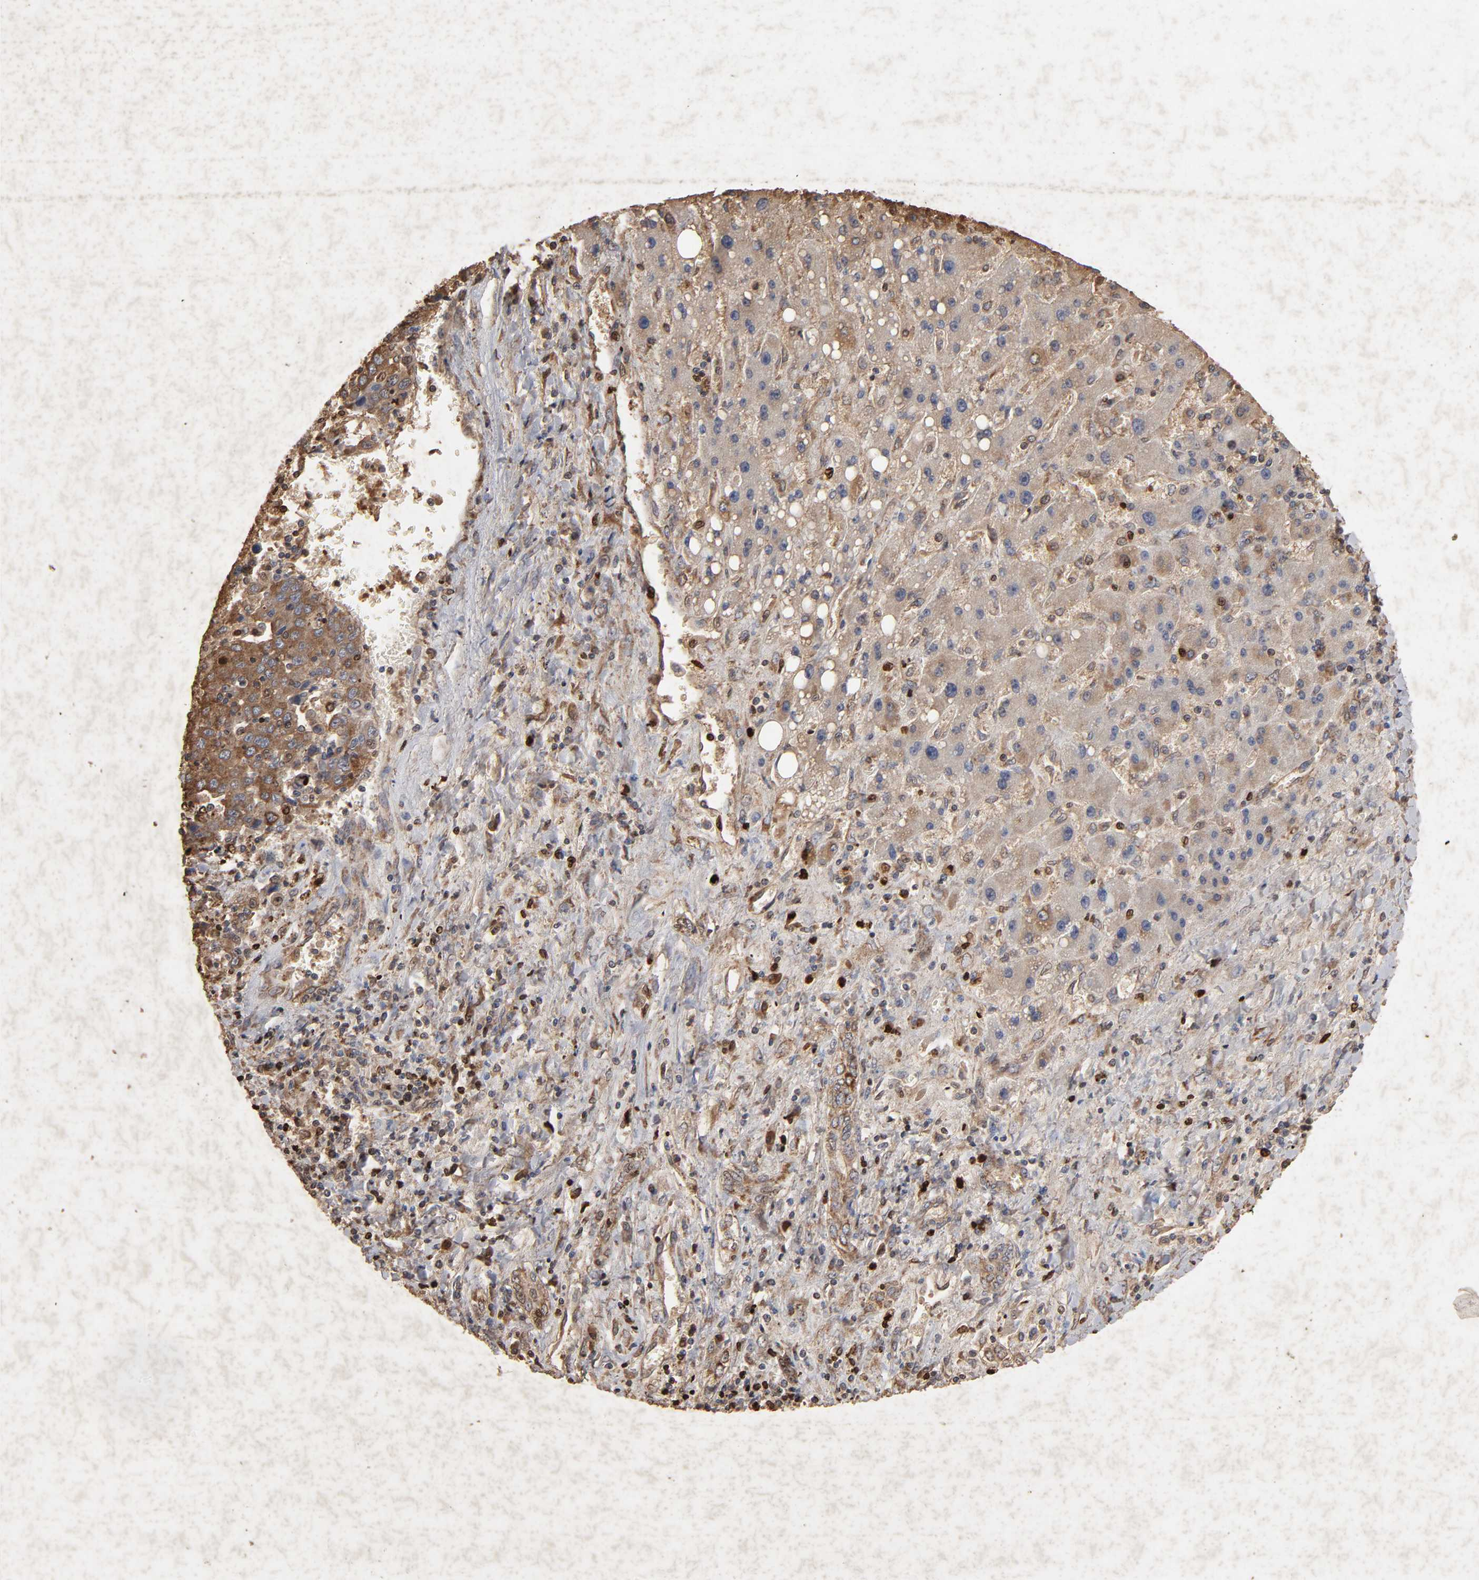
{"staining": {"intensity": "moderate", "quantity": "25%-75%", "location": "cytoplasmic/membranous"}, "tissue": "liver cancer", "cell_type": "Tumor cells", "image_type": "cancer", "snomed": [{"axis": "morphology", "description": "Carcinoma, Hepatocellular, NOS"}, {"axis": "topography", "description": "Liver"}], "caption": "Moderate cytoplasmic/membranous positivity for a protein is seen in about 25%-75% of tumor cells of liver hepatocellular carcinoma using immunohistochemistry (IHC).", "gene": "CYCS", "patient": {"sex": "female", "age": 53}}